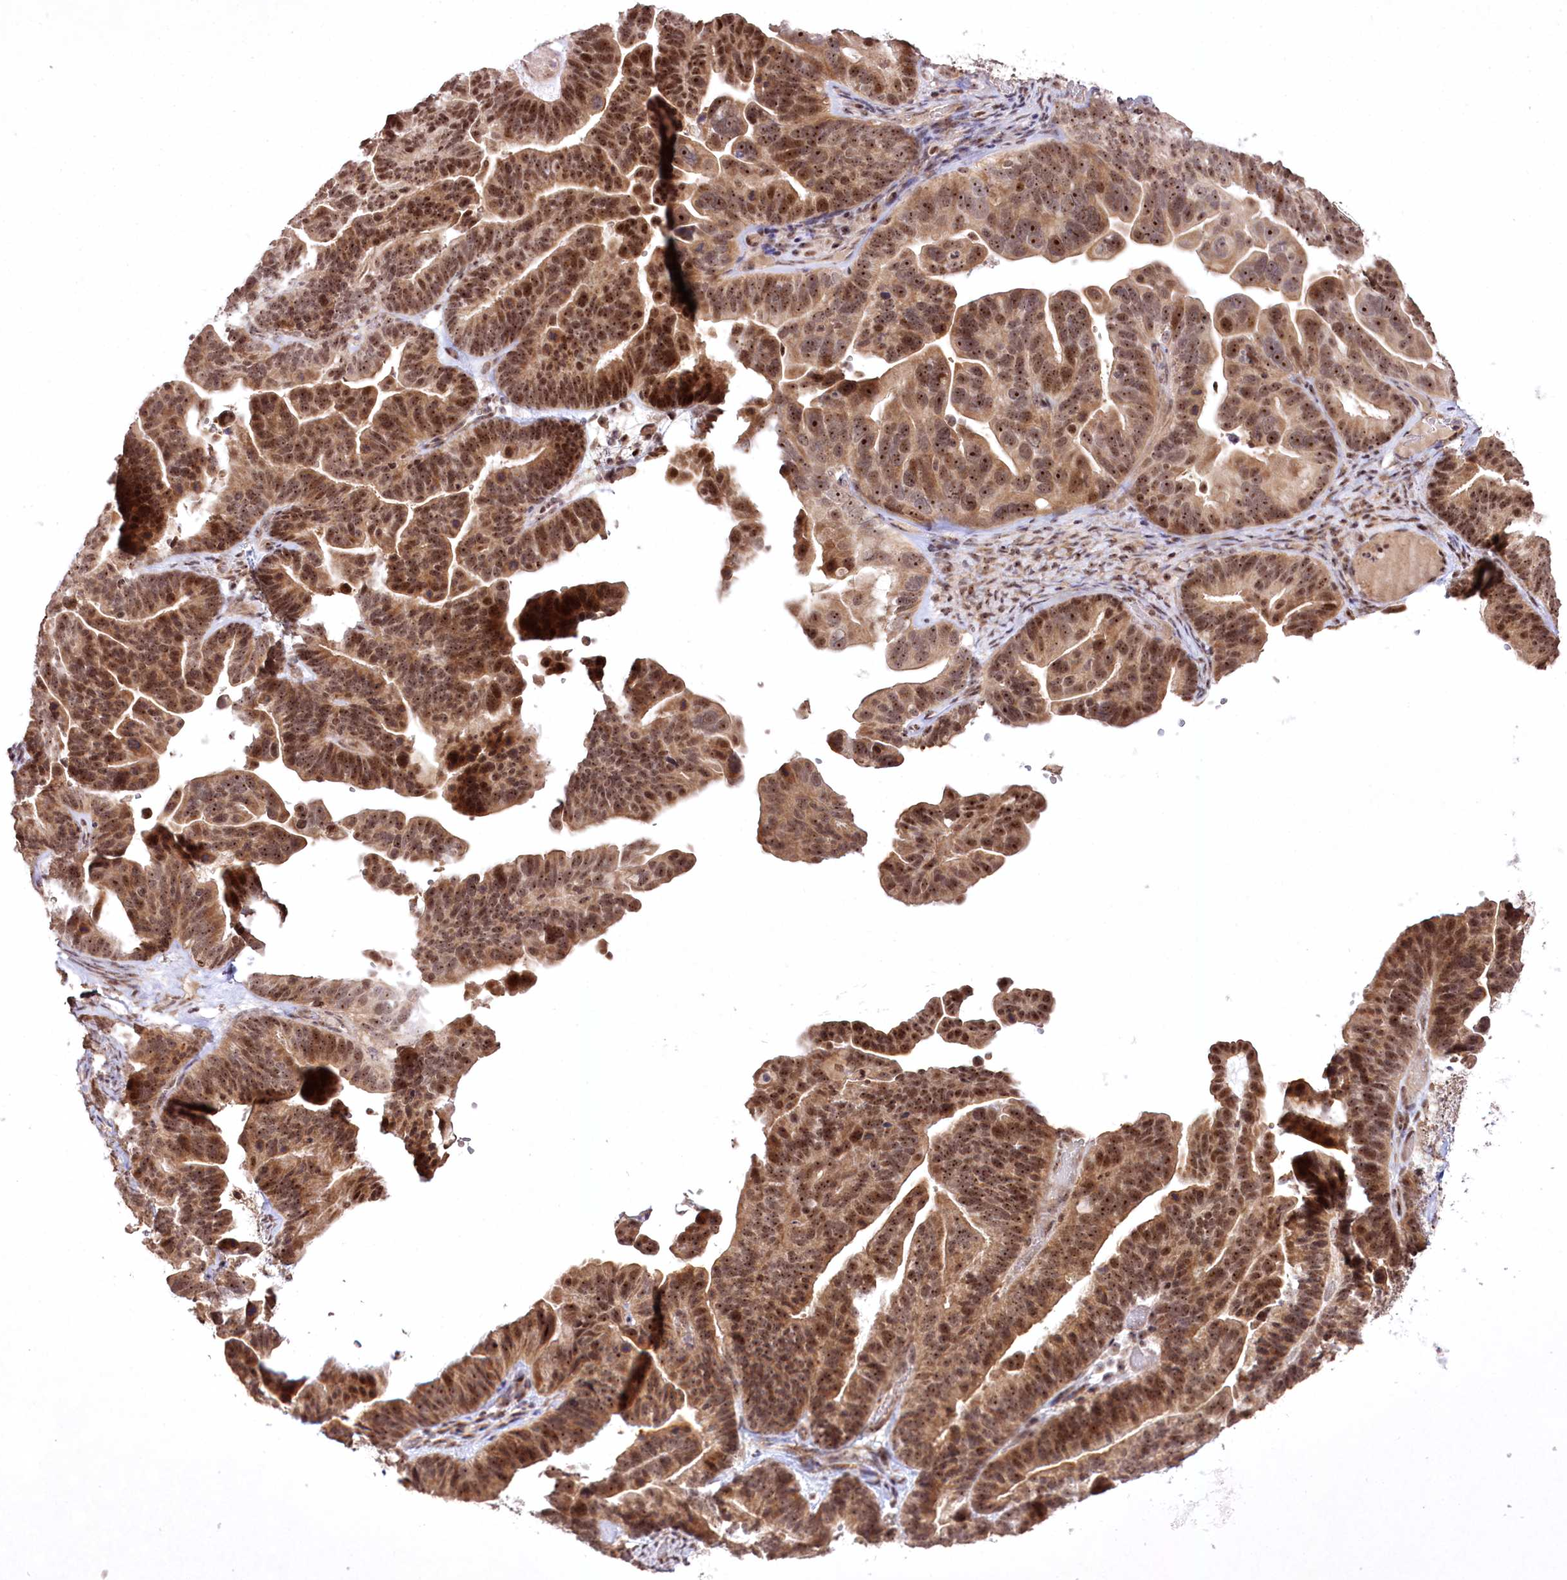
{"staining": {"intensity": "moderate", "quantity": ">75%", "location": "cytoplasmic/membranous,nuclear"}, "tissue": "ovarian cancer", "cell_type": "Tumor cells", "image_type": "cancer", "snomed": [{"axis": "morphology", "description": "Cystadenocarcinoma, serous, NOS"}, {"axis": "topography", "description": "Ovary"}], "caption": "Brown immunohistochemical staining in ovarian cancer demonstrates moderate cytoplasmic/membranous and nuclear expression in approximately >75% of tumor cells.", "gene": "CCDC59", "patient": {"sex": "female", "age": 56}}